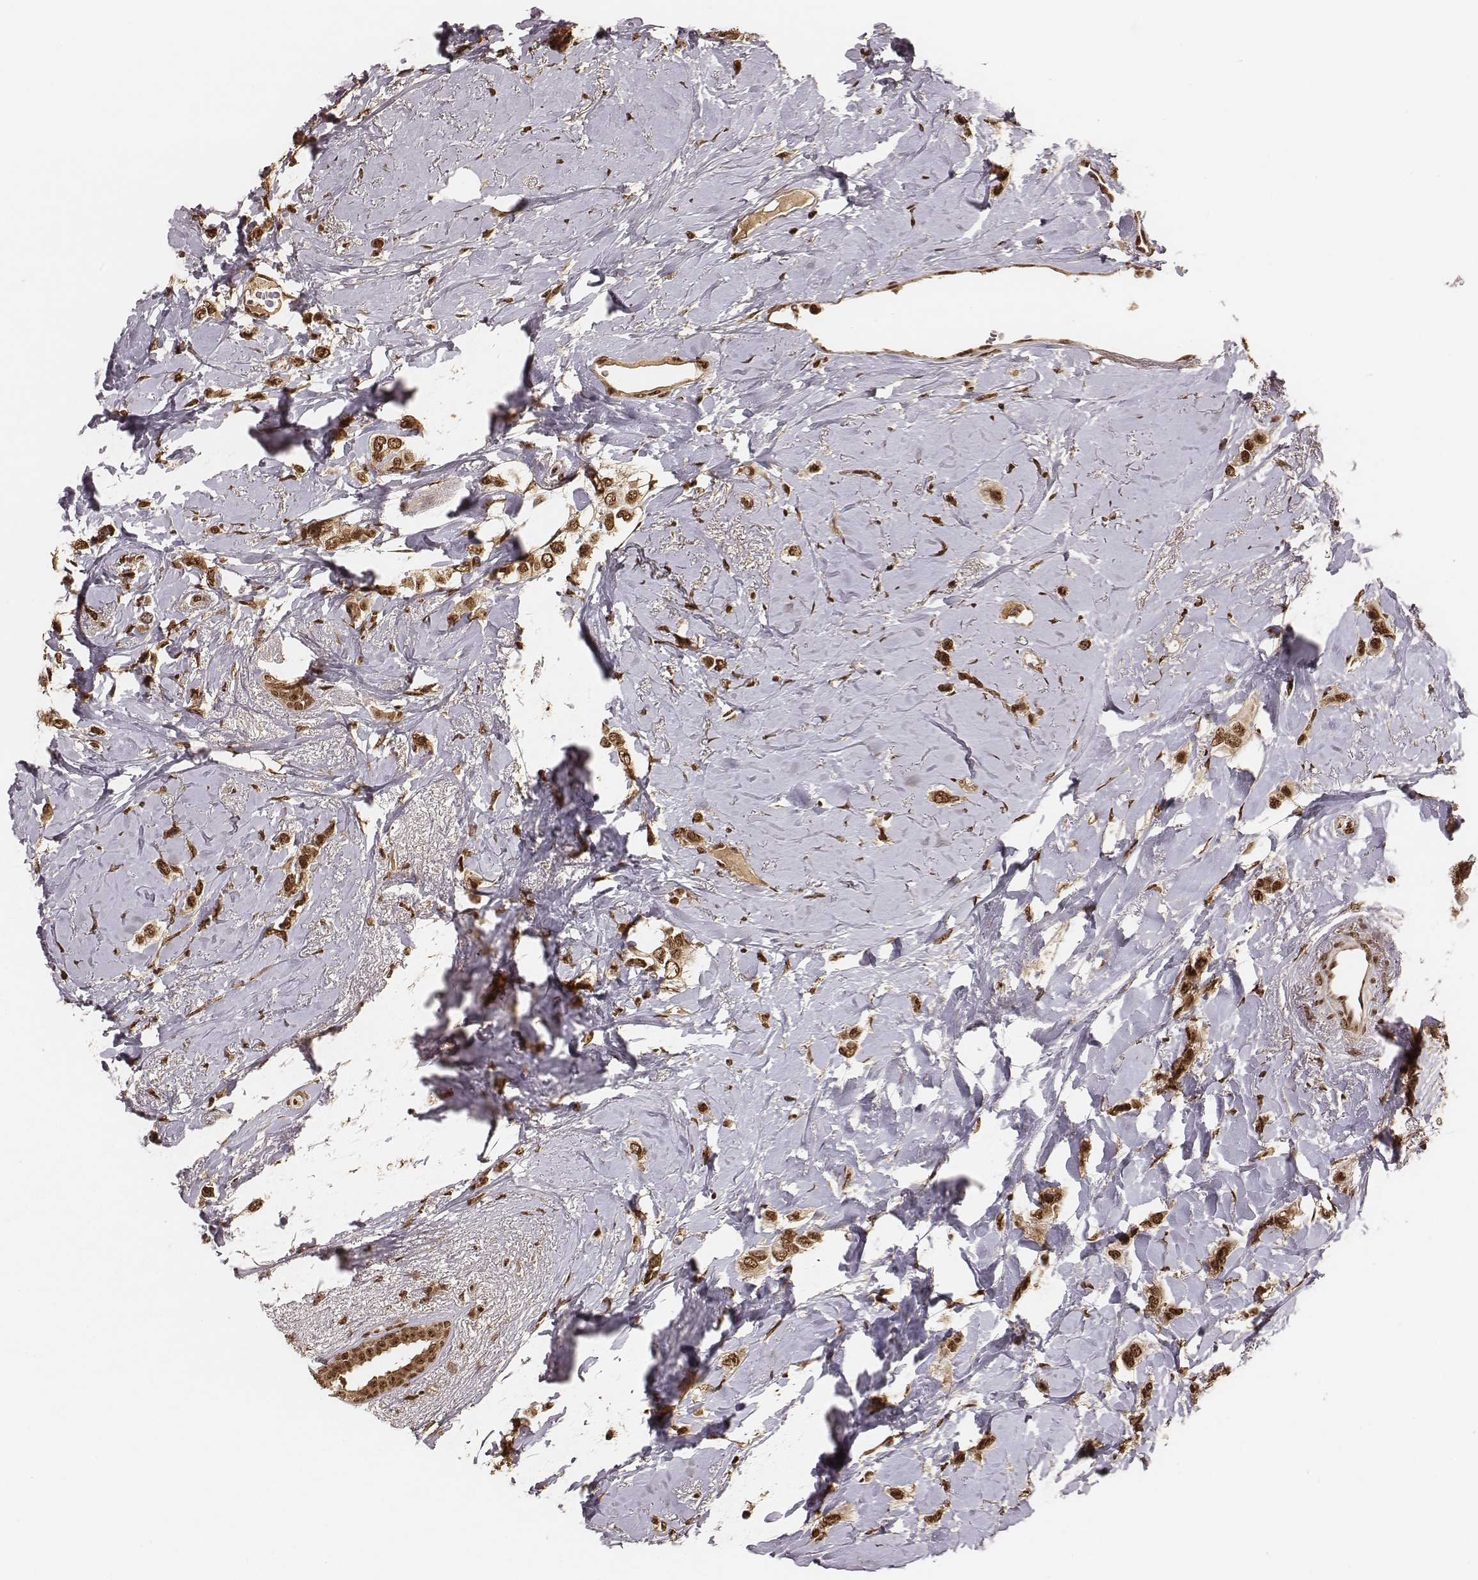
{"staining": {"intensity": "strong", "quantity": ">75%", "location": "cytoplasmic/membranous,nuclear"}, "tissue": "breast cancer", "cell_type": "Tumor cells", "image_type": "cancer", "snomed": [{"axis": "morphology", "description": "Lobular carcinoma"}, {"axis": "topography", "description": "Breast"}], "caption": "Lobular carcinoma (breast) stained for a protein (brown) demonstrates strong cytoplasmic/membranous and nuclear positive staining in about >75% of tumor cells.", "gene": "NFX1", "patient": {"sex": "female", "age": 66}}